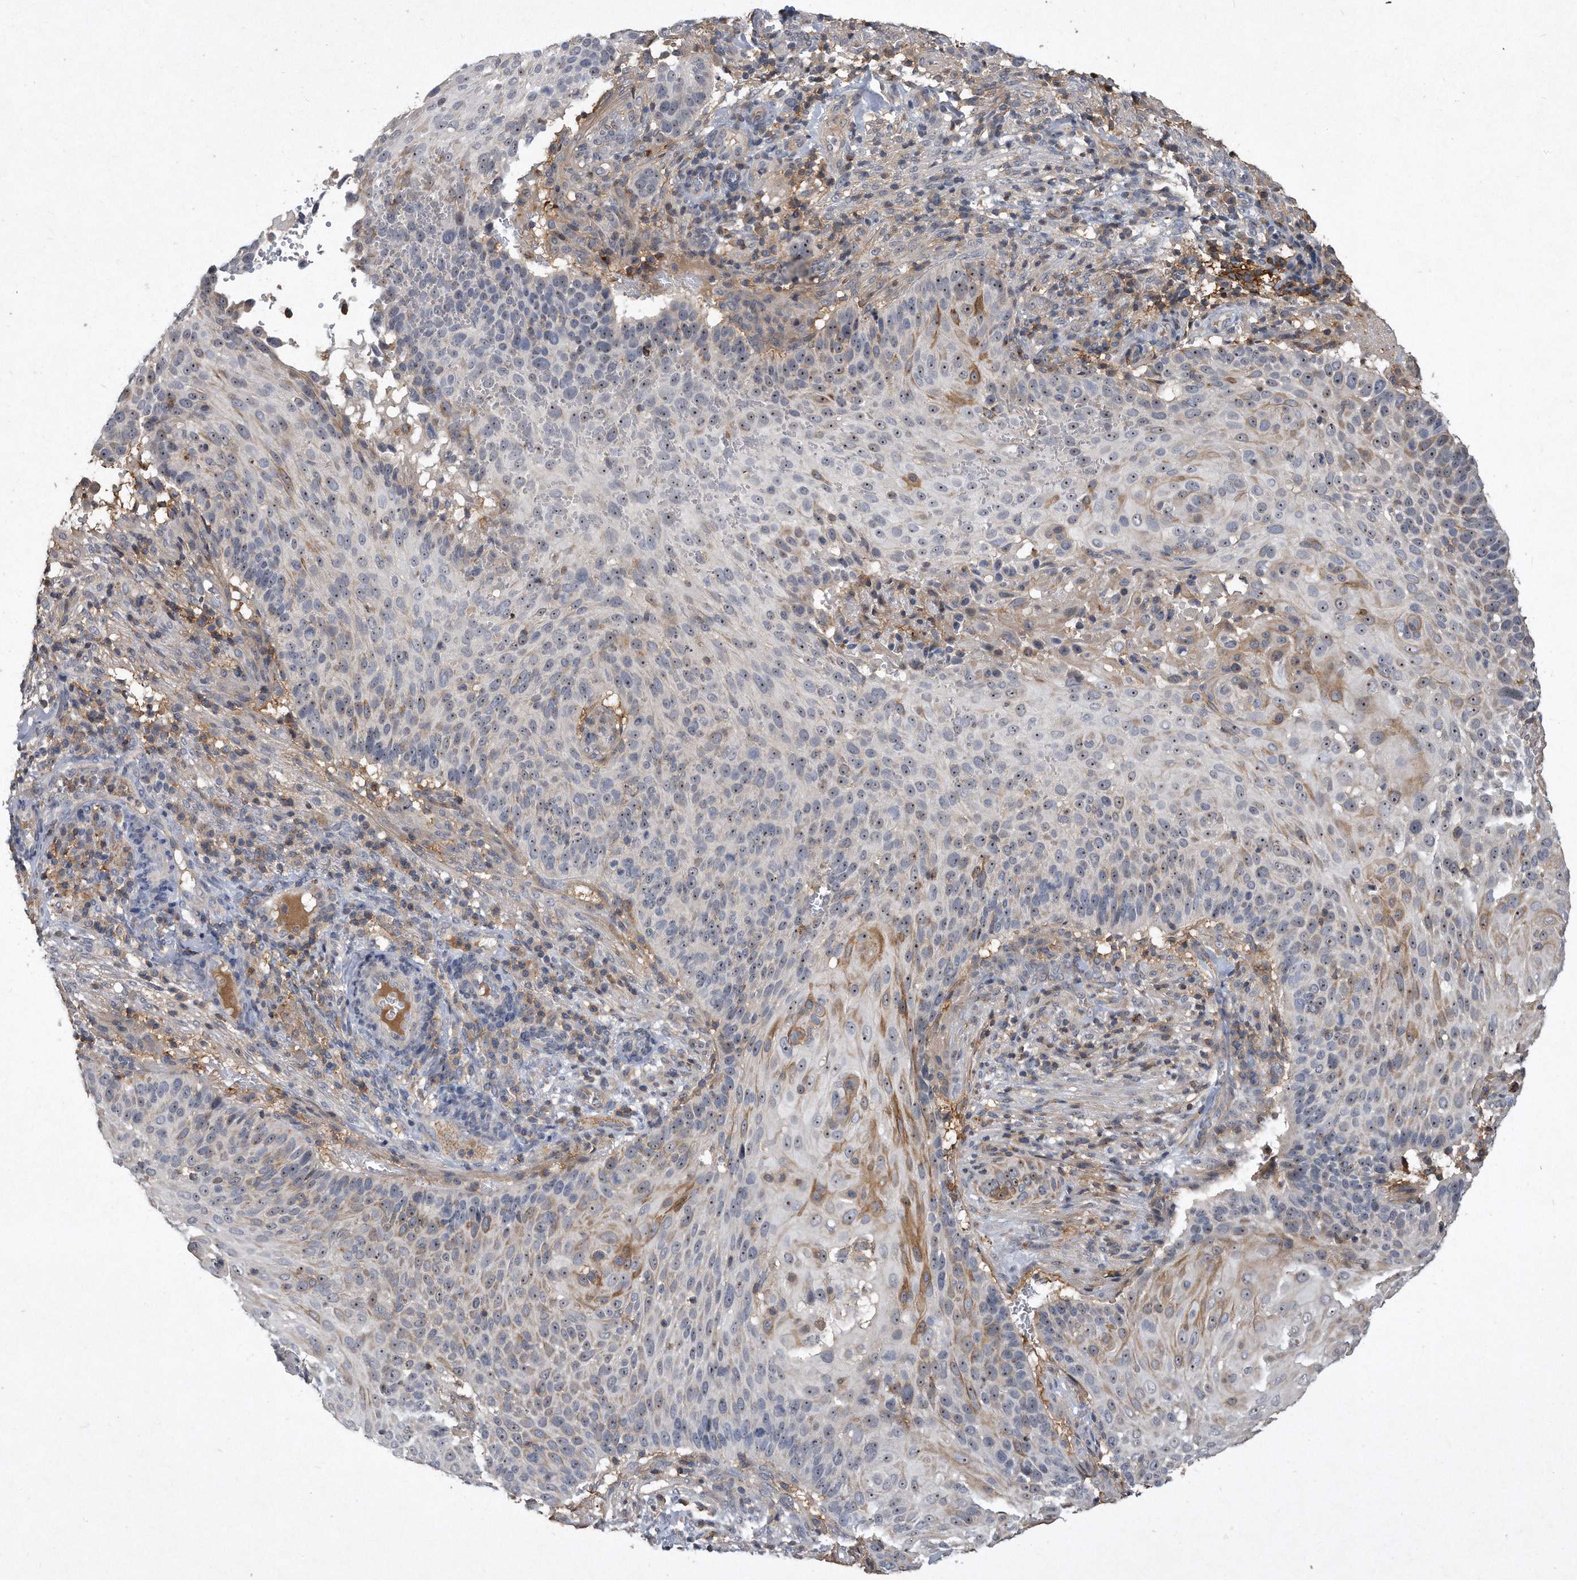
{"staining": {"intensity": "moderate", "quantity": ">75%", "location": "cytoplasmic/membranous,nuclear"}, "tissue": "cervical cancer", "cell_type": "Tumor cells", "image_type": "cancer", "snomed": [{"axis": "morphology", "description": "Squamous cell carcinoma, NOS"}, {"axis": "topography", "description": "Cervix"}], "caption": "There is medium levels of moderate cytoplasmic/membranous and nuclear expression in tumor cells of cervical cancer (squamous cell carcinoma), as demonstrated by immunohistochemical staining (brown color).", "gene": "PGBD2", "patient": {"sex": "female", "age": 74}}